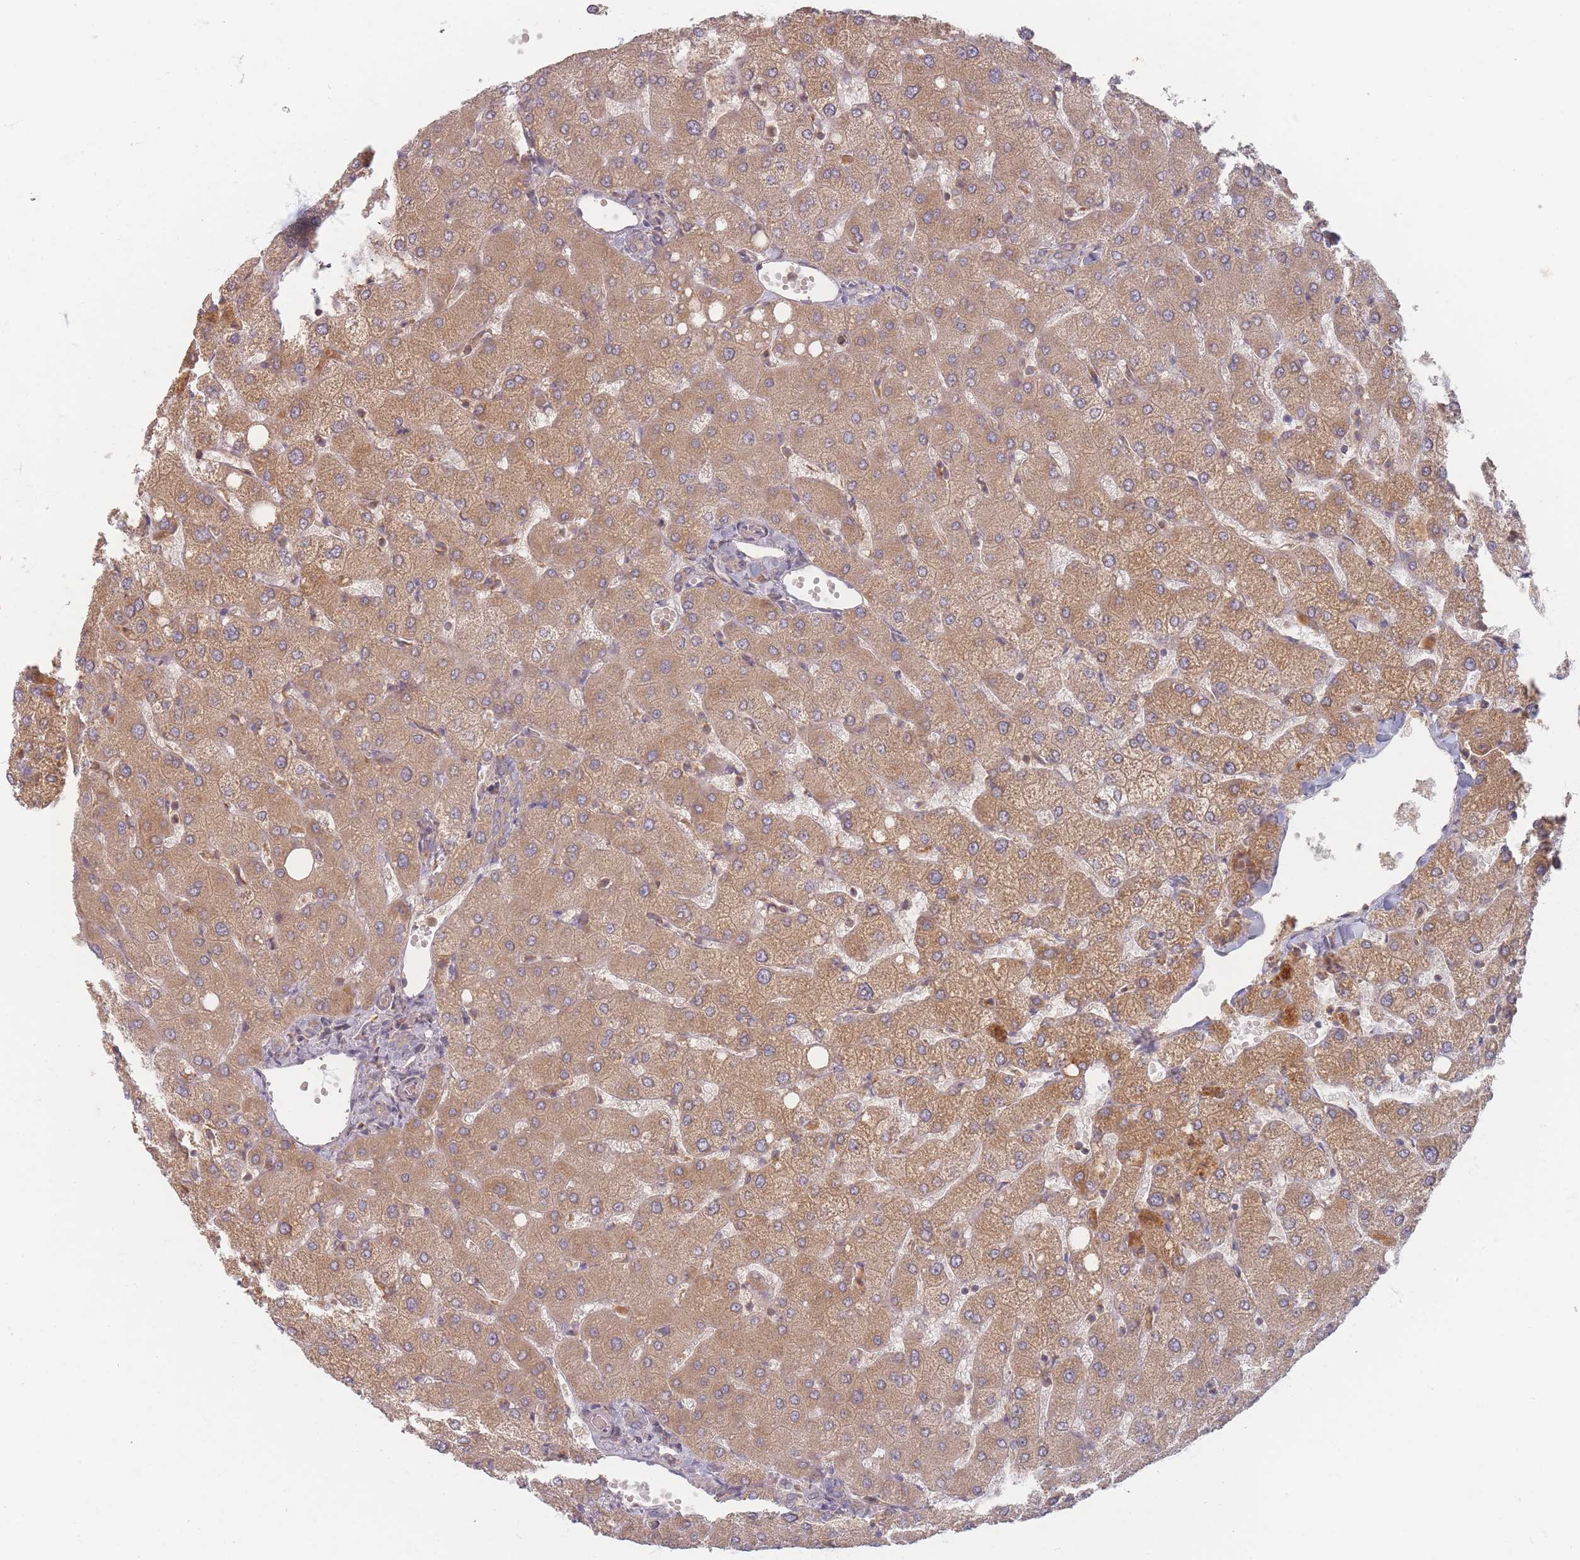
{"staining": {"intensity": "weak", "quantity": "<25%", "location": "cytoplasmic/membranous"}, "tissue": "liver", "cell_type": "Cholangiocytes", "image_type": "normal", "snomed": [{"axis": "morphology", "description": "Normal tissue, NOS"}, {"axis": "topography", "description": "Liver"}], "caption": "IHC of unremarkable liver displays no staining in cholangiocytes.", "gene": "SLC35F3", "patient": {"sex": "female", "age": 54}}